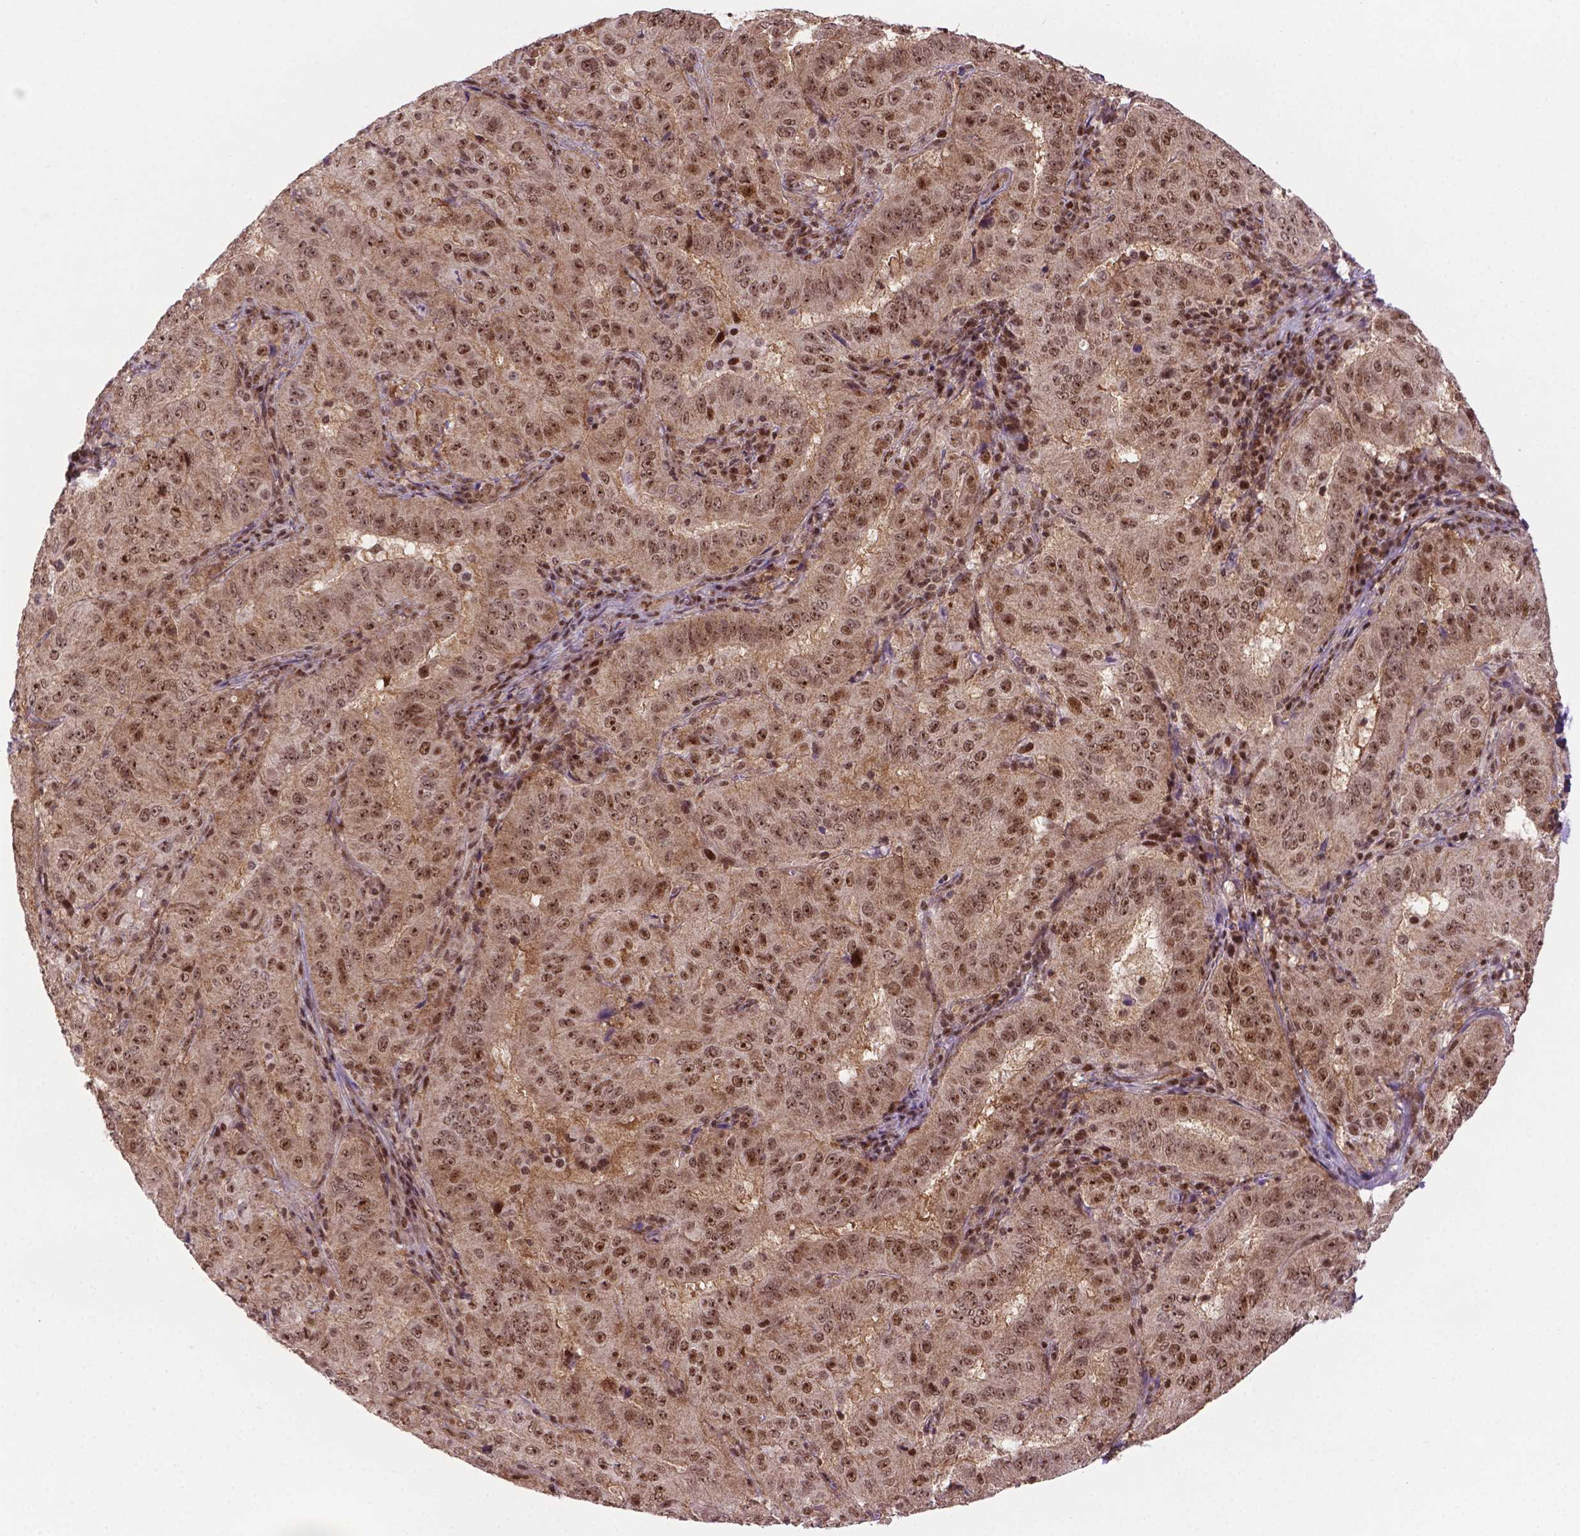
{"staining": {"intensity": "moderate", "quantity": ">75%", "location": "nuclear"}, "tissue": "pancreatic cancer", "cell_type": "Tumor cells", "image_type": "cancer", "snomed": [{"axis": "morphology", "description": "Adenocarcinoma, NOS"}, {"axis": "topography", "description": "Pancreas"}], "caption": "This image demonstrates immunohistochemistry staining of pancreatic cancer (adenocarcinoma), with medium moderate nuclear expression in about >75% of tumor cells.", "gene": "CSNK2A1", "patient": {"sex": "male", "age": 63}}